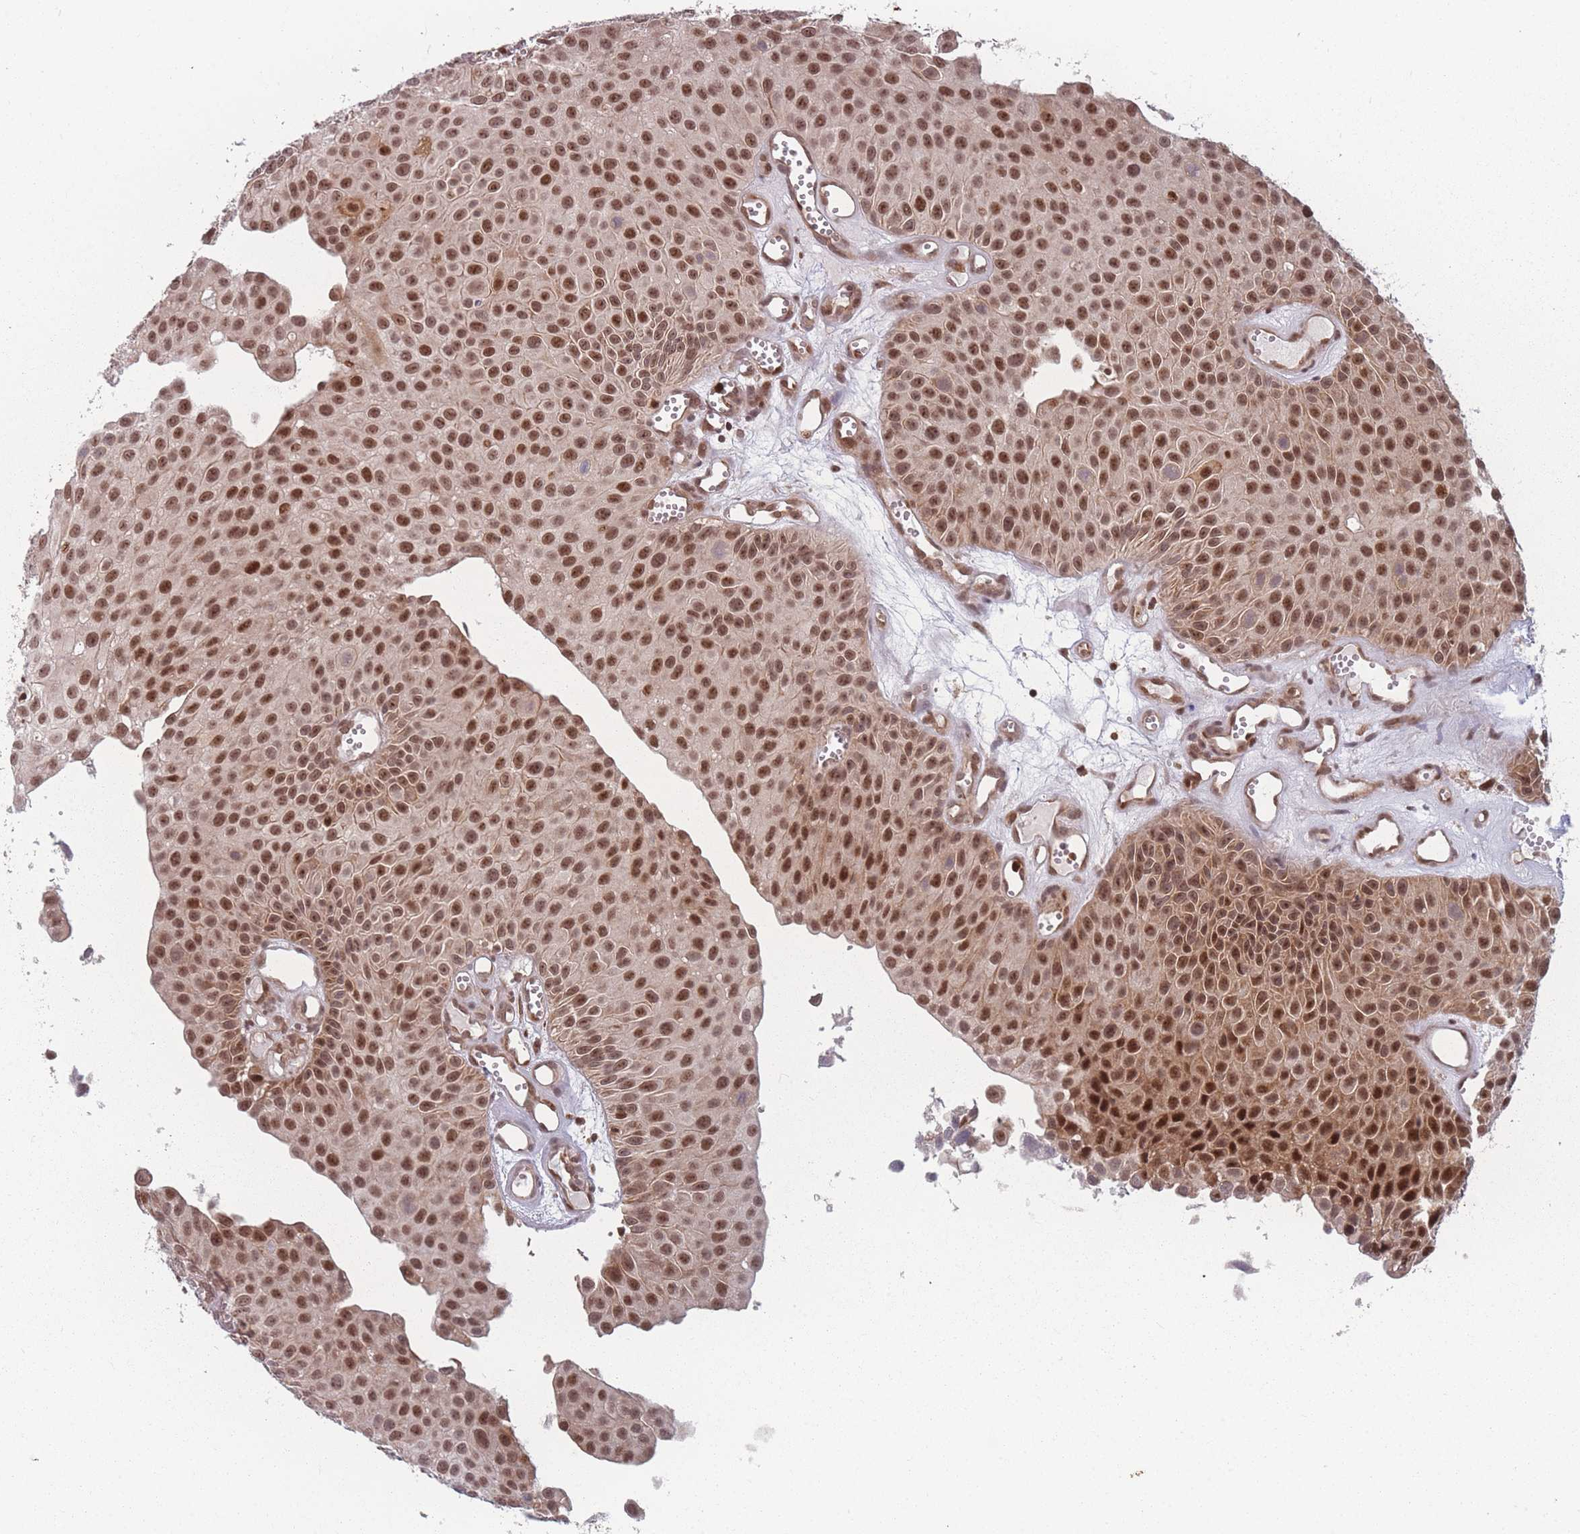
{"staining": {"intensity": "moderate", "quantity": ">75%", "location": "nuclear"}, "tissue": "urothelial cancer", "cell_type": "Tumor cells", "image_type": "cancer", "snomed": [{"axis": "morphology", "description": "Urothelial carcinoma, Low grade"}, {"axis": "topography", "description": "Urinary bladder"}], "caption": "Immunohistochemical staining of human urothelial carcinoma (low-grade) shows moderate nuclear protein positivity in about >75% of tumor cells.", "gene": "WDR55", "patient": {"sex": "male", "age": 88}}